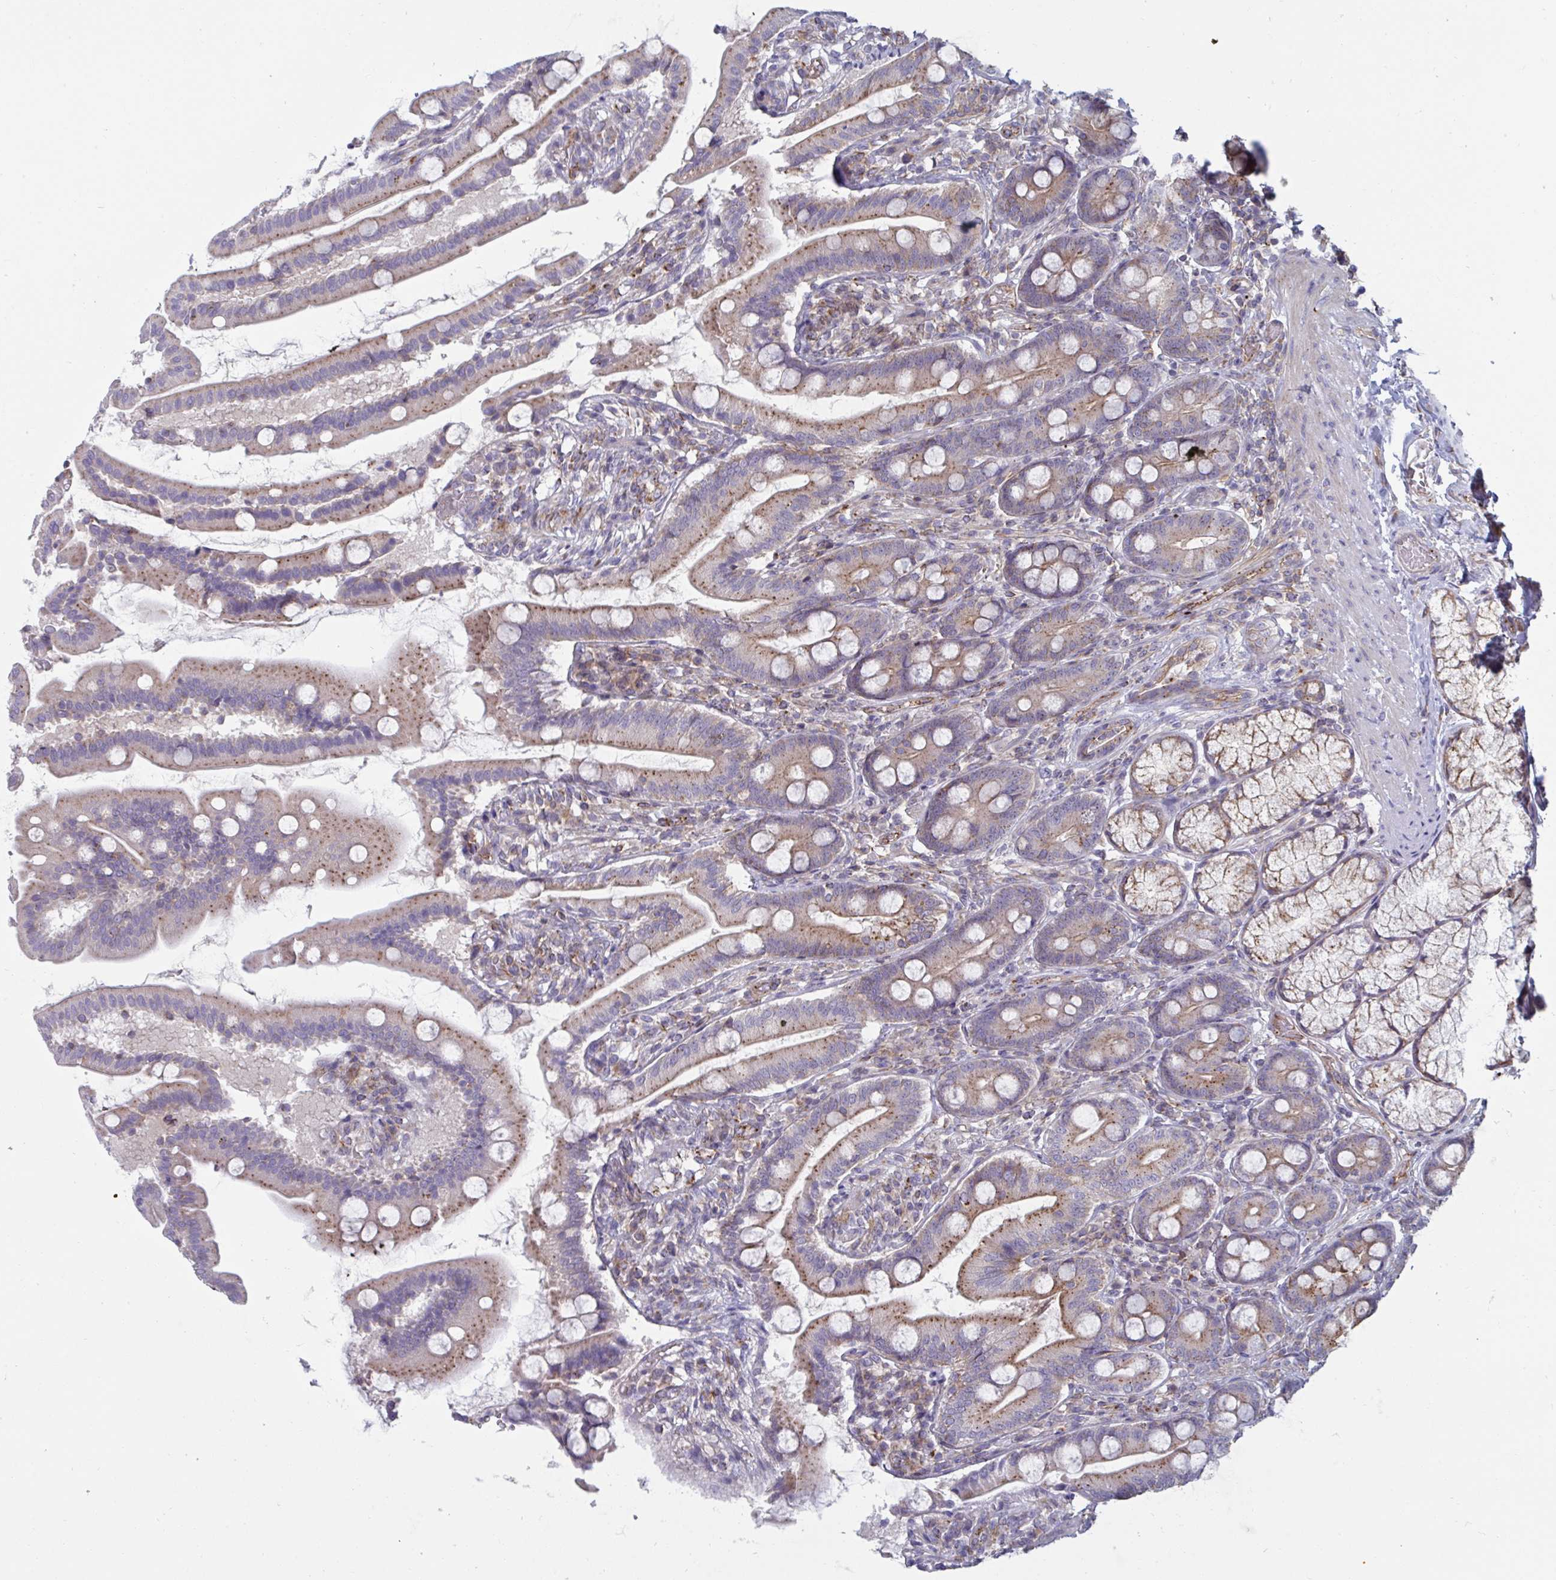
{"staining": {"intensity": "moderate", "quantity": ">75%", "location": "cytoplasmic/membranous"}, "tissue": "duodenum", "cell_type": "Glandular cells", "image_type": "normal", "snomed": [{"axis": "morphology", "description": "Normal tissue, NOS"}, {"axis": "topography", "description": "Duodenum"}], "caption": "IHC micrograph of unremarkable duodenum: duodenum stained using immunohistochemistry (IHC) displays medium levels of moderate protein expression localized specifically in the cytoplasmic/membranous of glandular cells, appearing as a cytoplasmic/membranous brown color.", "gene": "SLC9A6", "patient": {"sex": "female", "age": 67}}